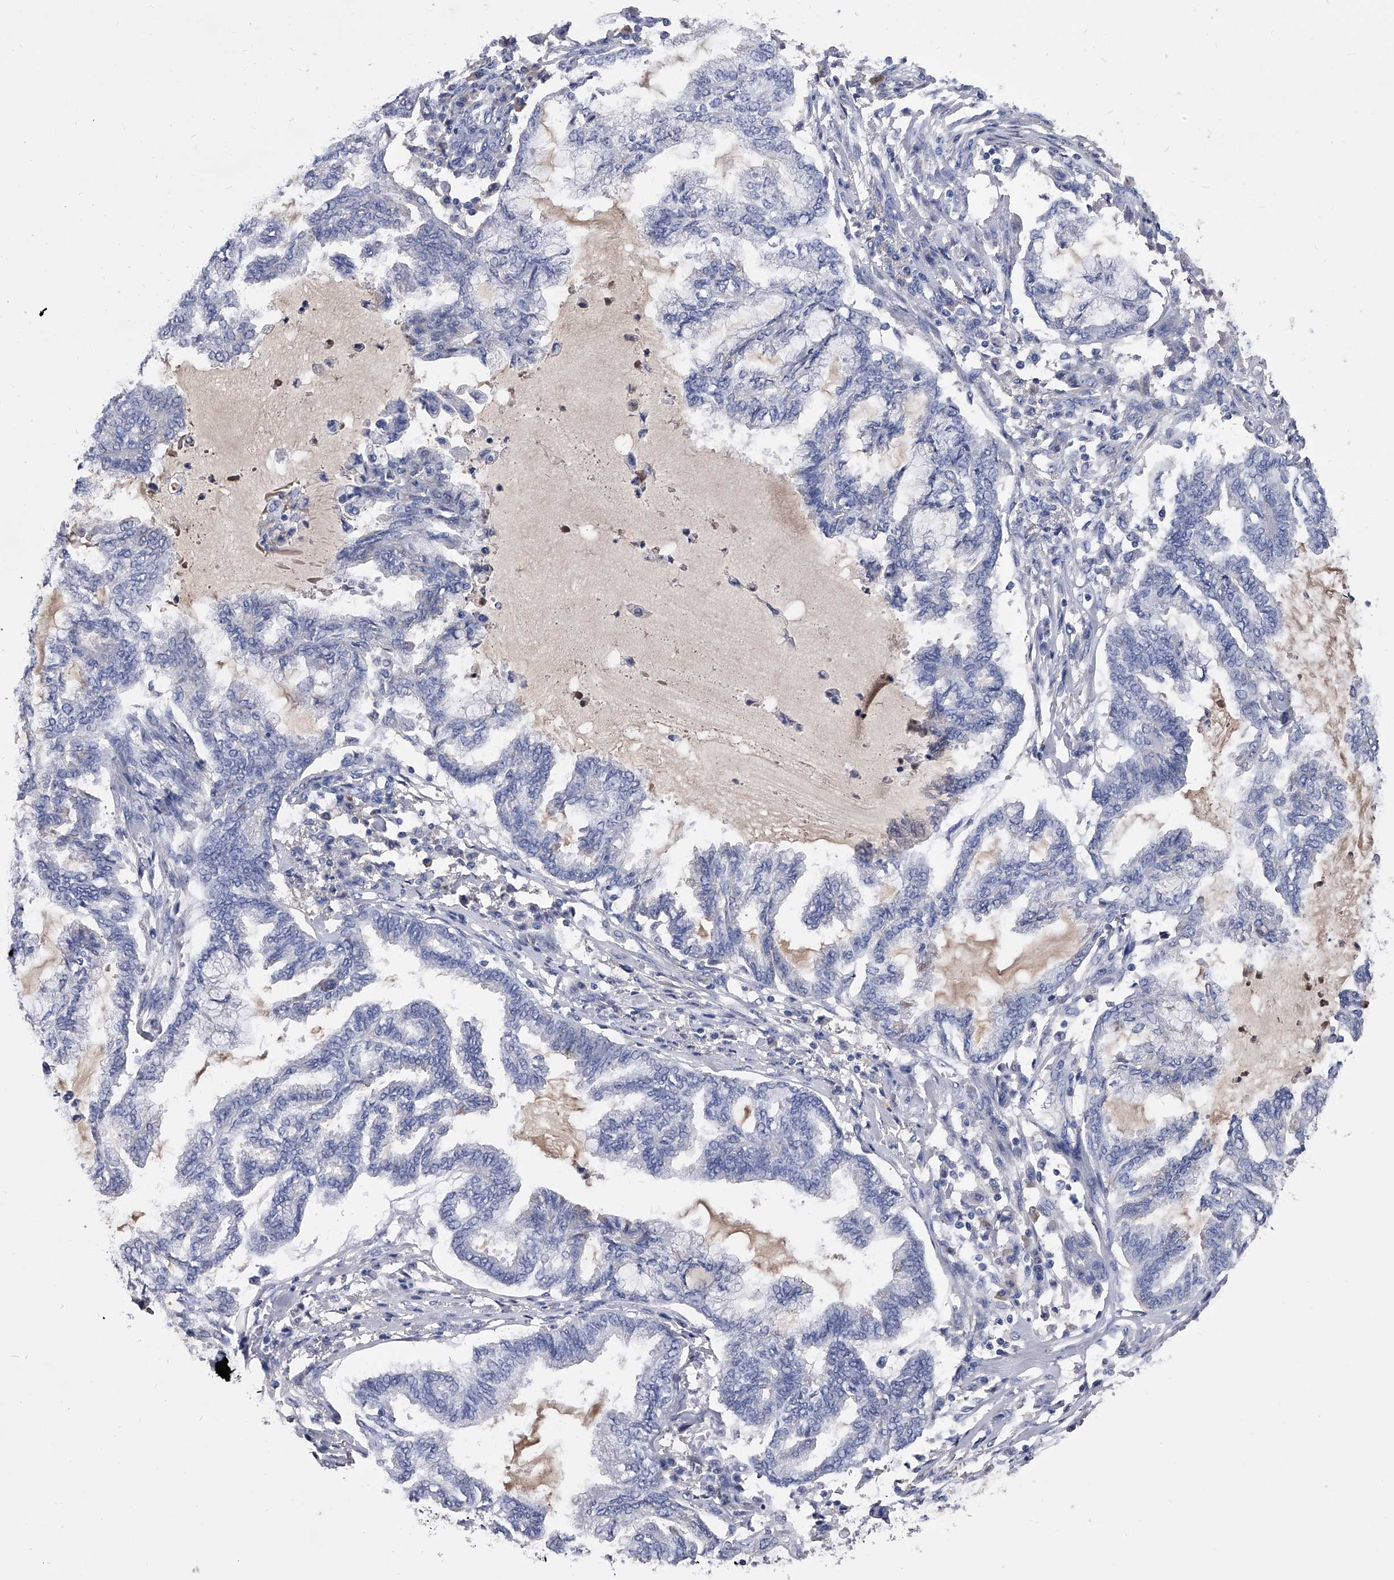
{"staining": {"intensity": "negative", "quantity": "none", "location": "none"}, "tissue": "endometrial cancer", "cell_type": "Tumor cells", "image_type": "cancer", "snomed": [{"axis": "morphology", "description": "Adenocarcinoma, NOS"}, {"axis": "topography", "description": "Endometrium"}], "caption": "Tumor cells are negative for protein expression in human endometrial adenocarcinoma.", "gene": "EFCAB7", "patient": {"sex": "female", "age": 86}}